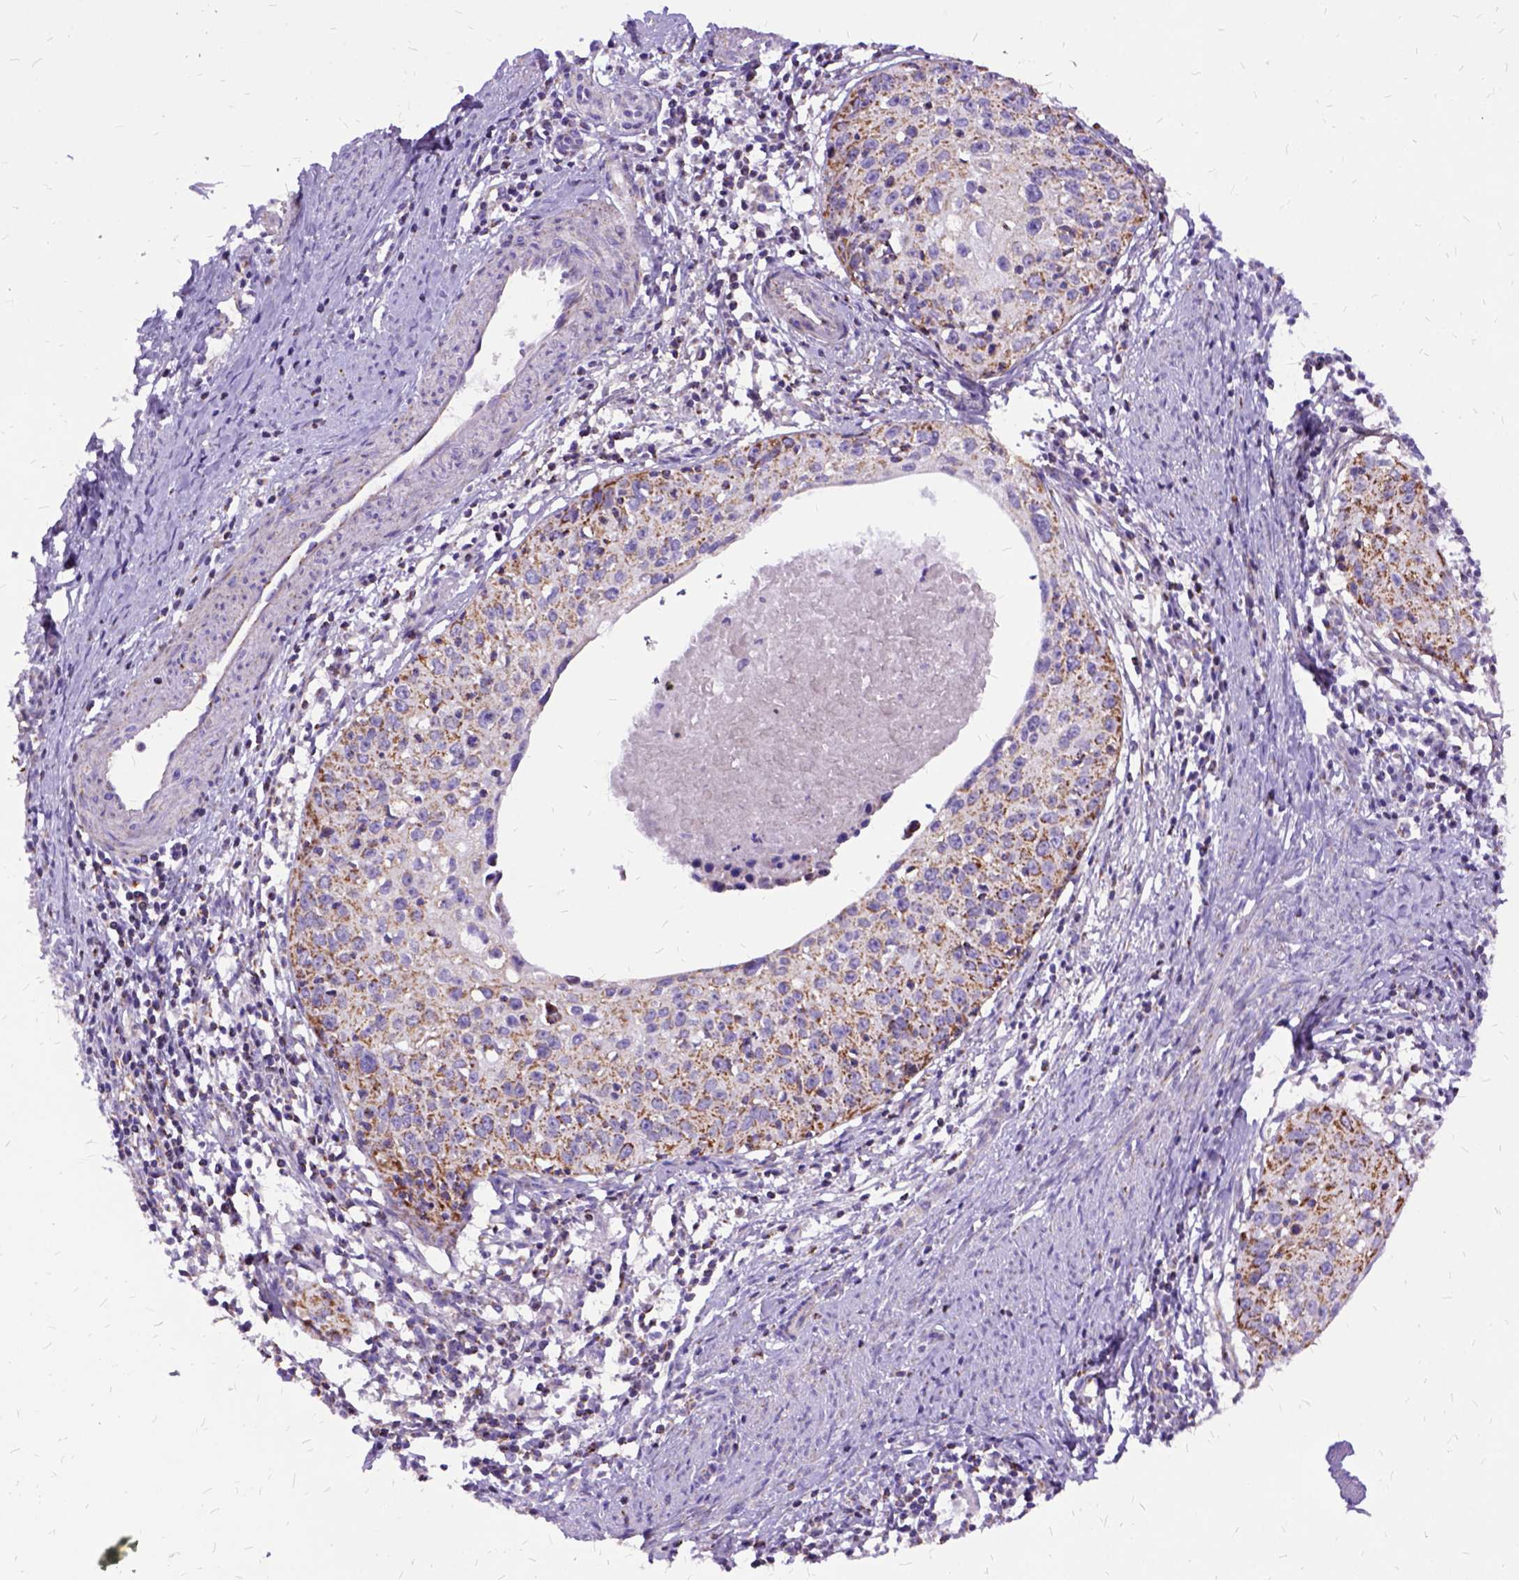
{"staining": {"intensity": "moderate", "quantity": ">75%", "location": "cytoplasmic/membranous"}, "tissue": "cervical cancer", "cell_type": "Tumor cells", "image_type": "cancer", "snomed": [{"axis": "morphology", "description": "Squamous cell carcinoma, NOS"}, {"axis": "topography", "description": "Cervix"}], "caption": "Cervical cancer (squamous cell carcinoma) was stained to show a protein in brown. There is medium levels of moderate cytoplasmic/membranous expression in approximately >75% of tumor cells.", "gene": "OXCT1", "patient": {"sex": "female", "age": 40}}